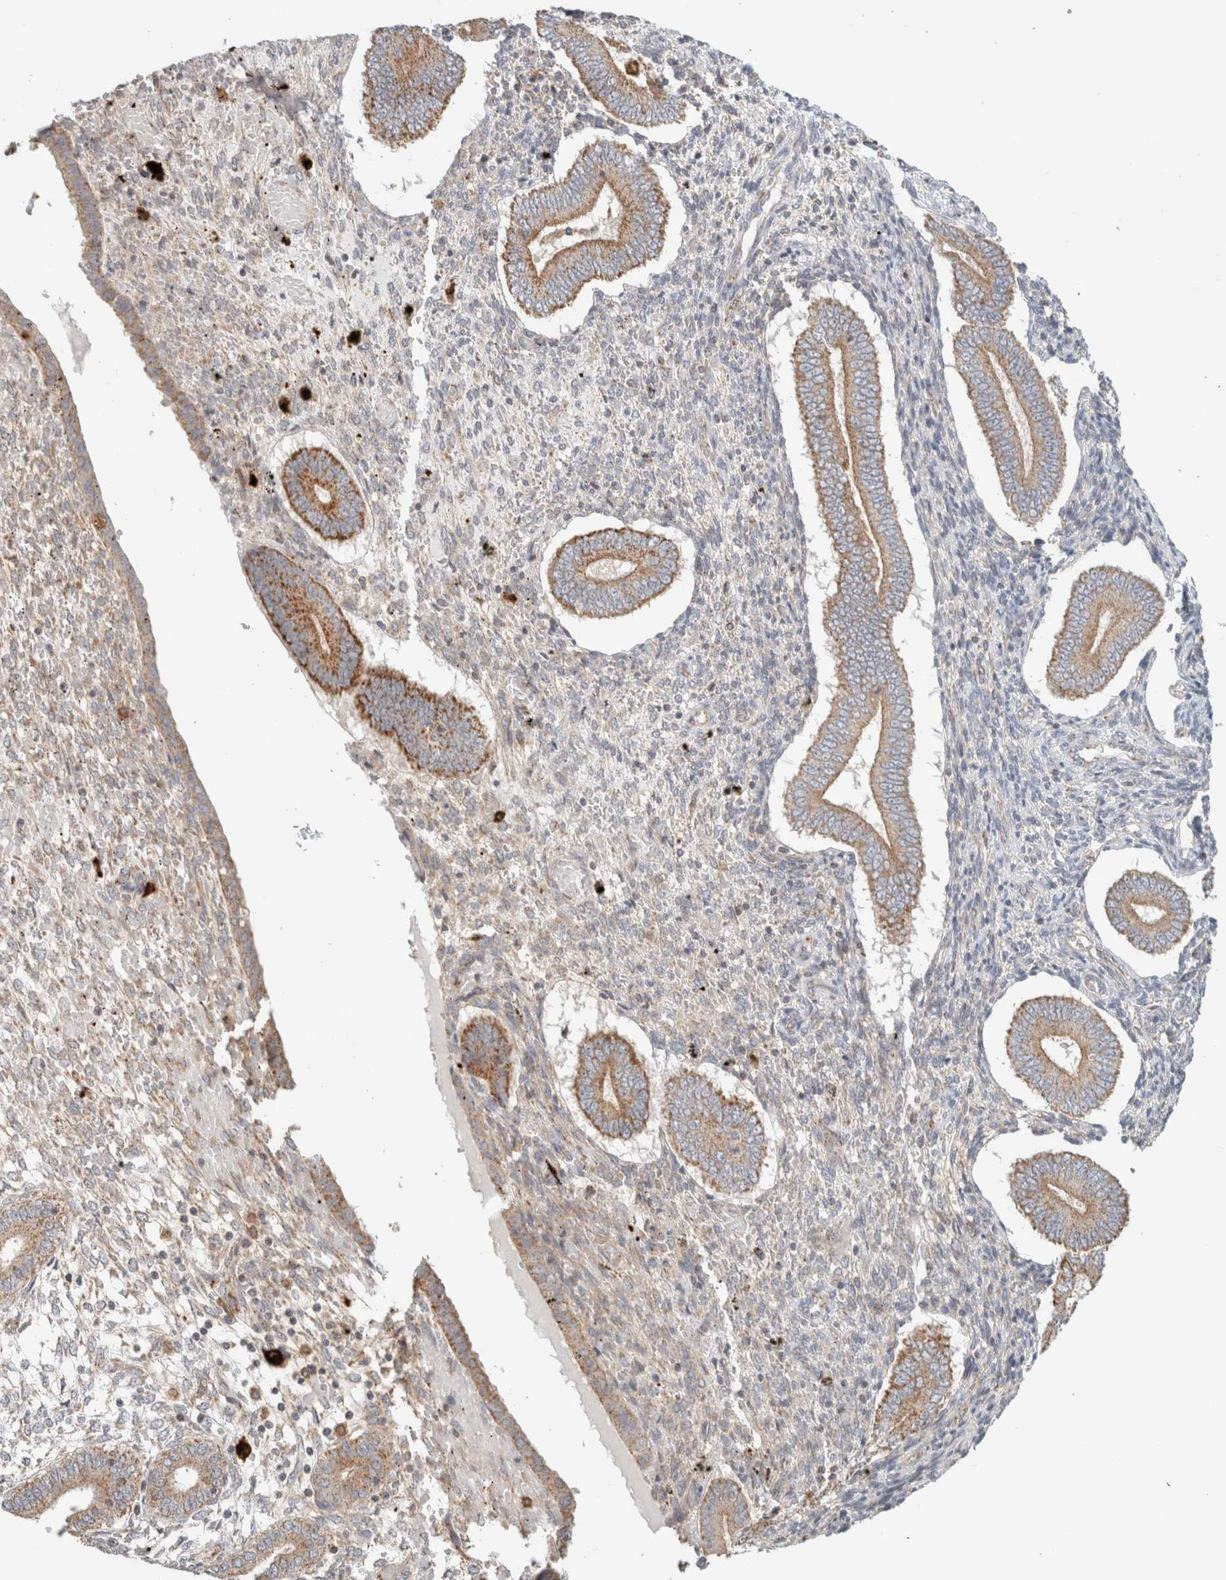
{"staining": {"intensity": "weak", "quantity": "<25%", "location": "cytoplasmic/membranous"}, "tissue": "endometrium", "cell_type": "Cells in endometrial stroma", "image_type": "normal", "snomed": [{"axis": "morphology", "description": "Normal tissue, NOS"}, {"axis": "topography", "description": "Endometrium"}], "caption": "This is an immunohistochemistry histopathology image of benign endometrium. There is no positivity in cells in endometrial stroma.", "gene": "MRM3", "patient": {"sex": "female", "age": 42}}